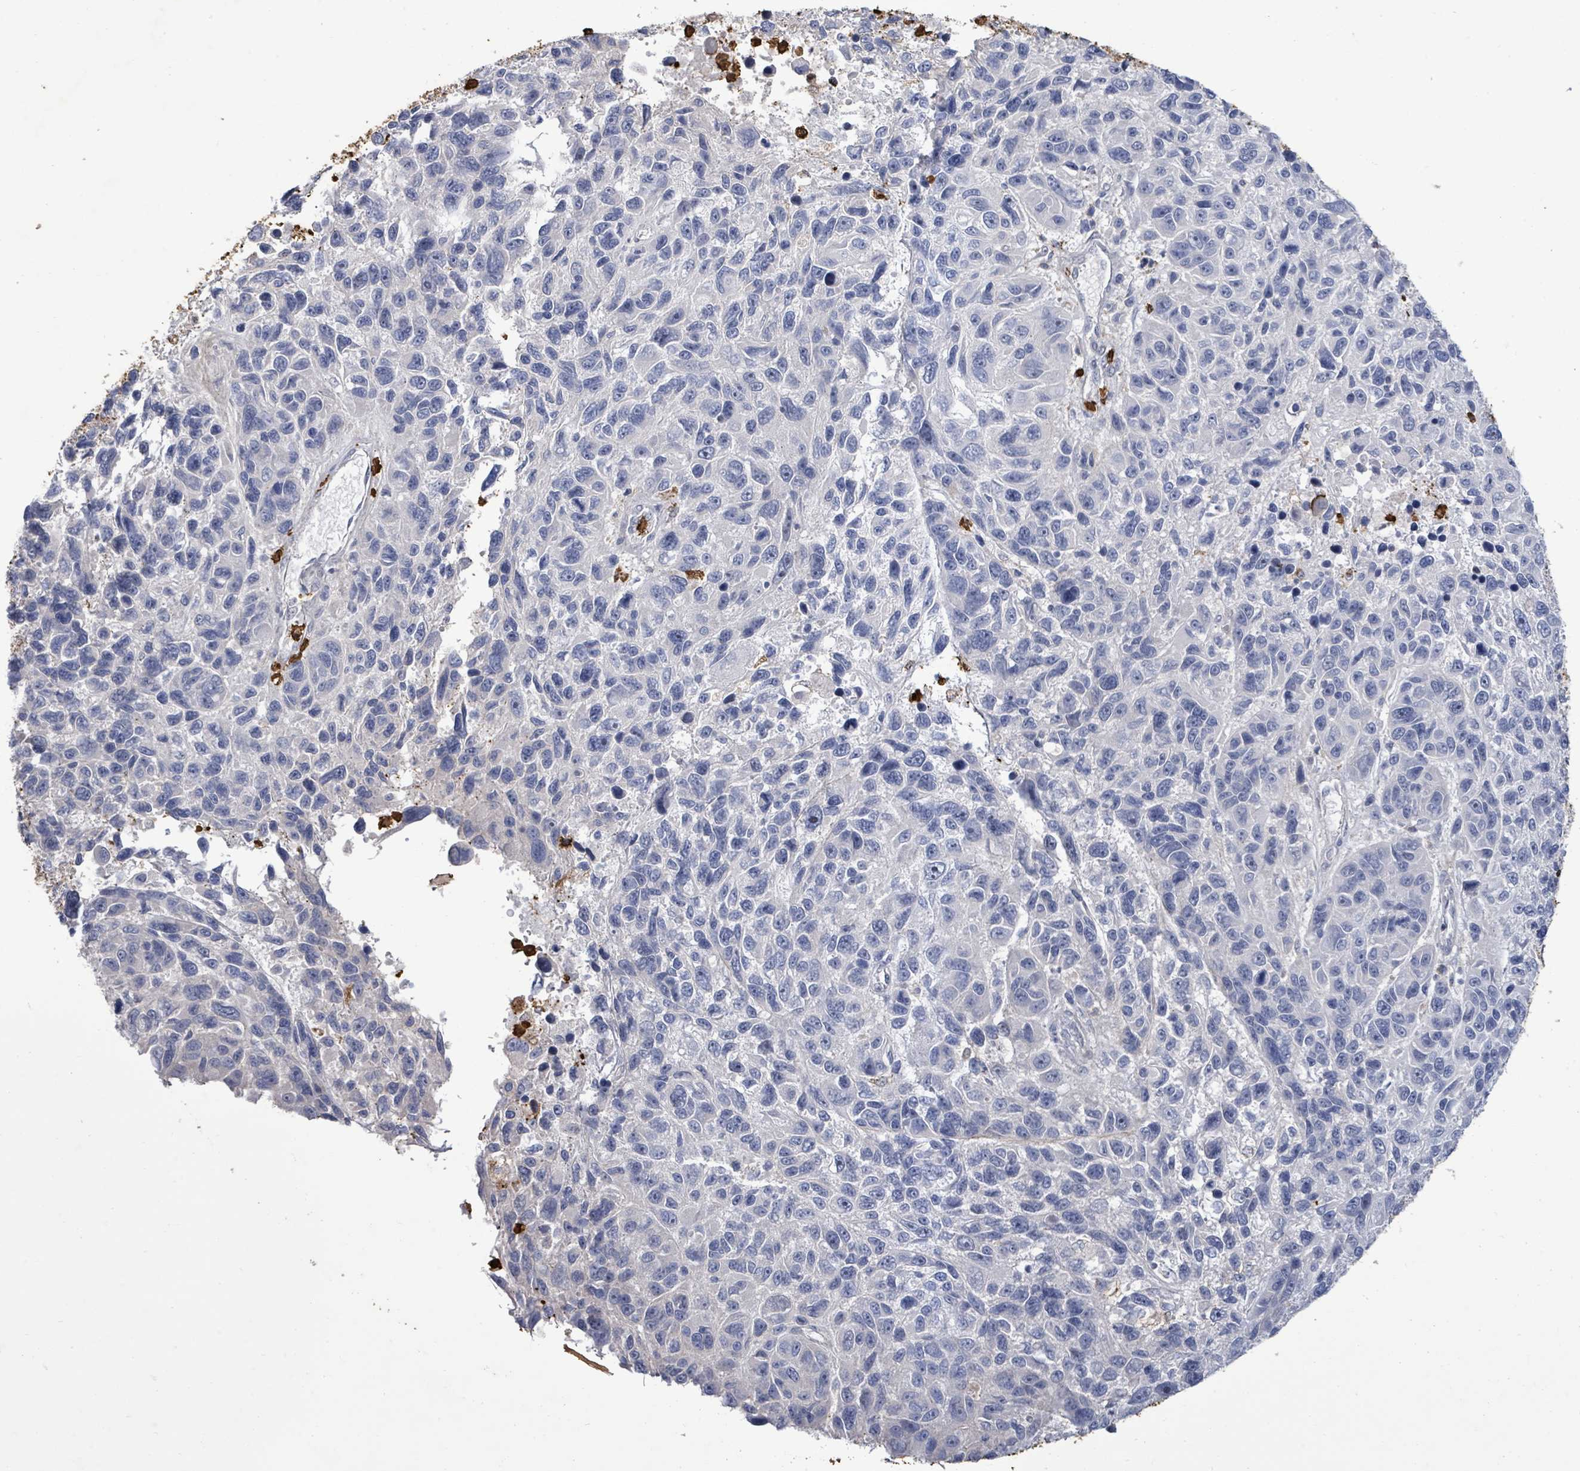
{"staining": {"intensity": "negative", "quantity": "none", "location": "none"}, "tissue": "melanoma", "cell_type": "Tumor cells", "image_type": "cancer", "snomed": [{"axis": "morphology", "description": "Malignant melanoma, NOS"}, {"axis": "topography", "description": "Skin"}], "caption": "This is a micrograph of immunohistochemistry staining of melanoma, which shows no expression in tumor cells. Brightfield microscopy of immunohistochemistry stained with DAB (brown) and hematoxylin (blue), captured at high magnification.", "gene": "FAM210A", "patient": {"sex": "male", "age": 53}}